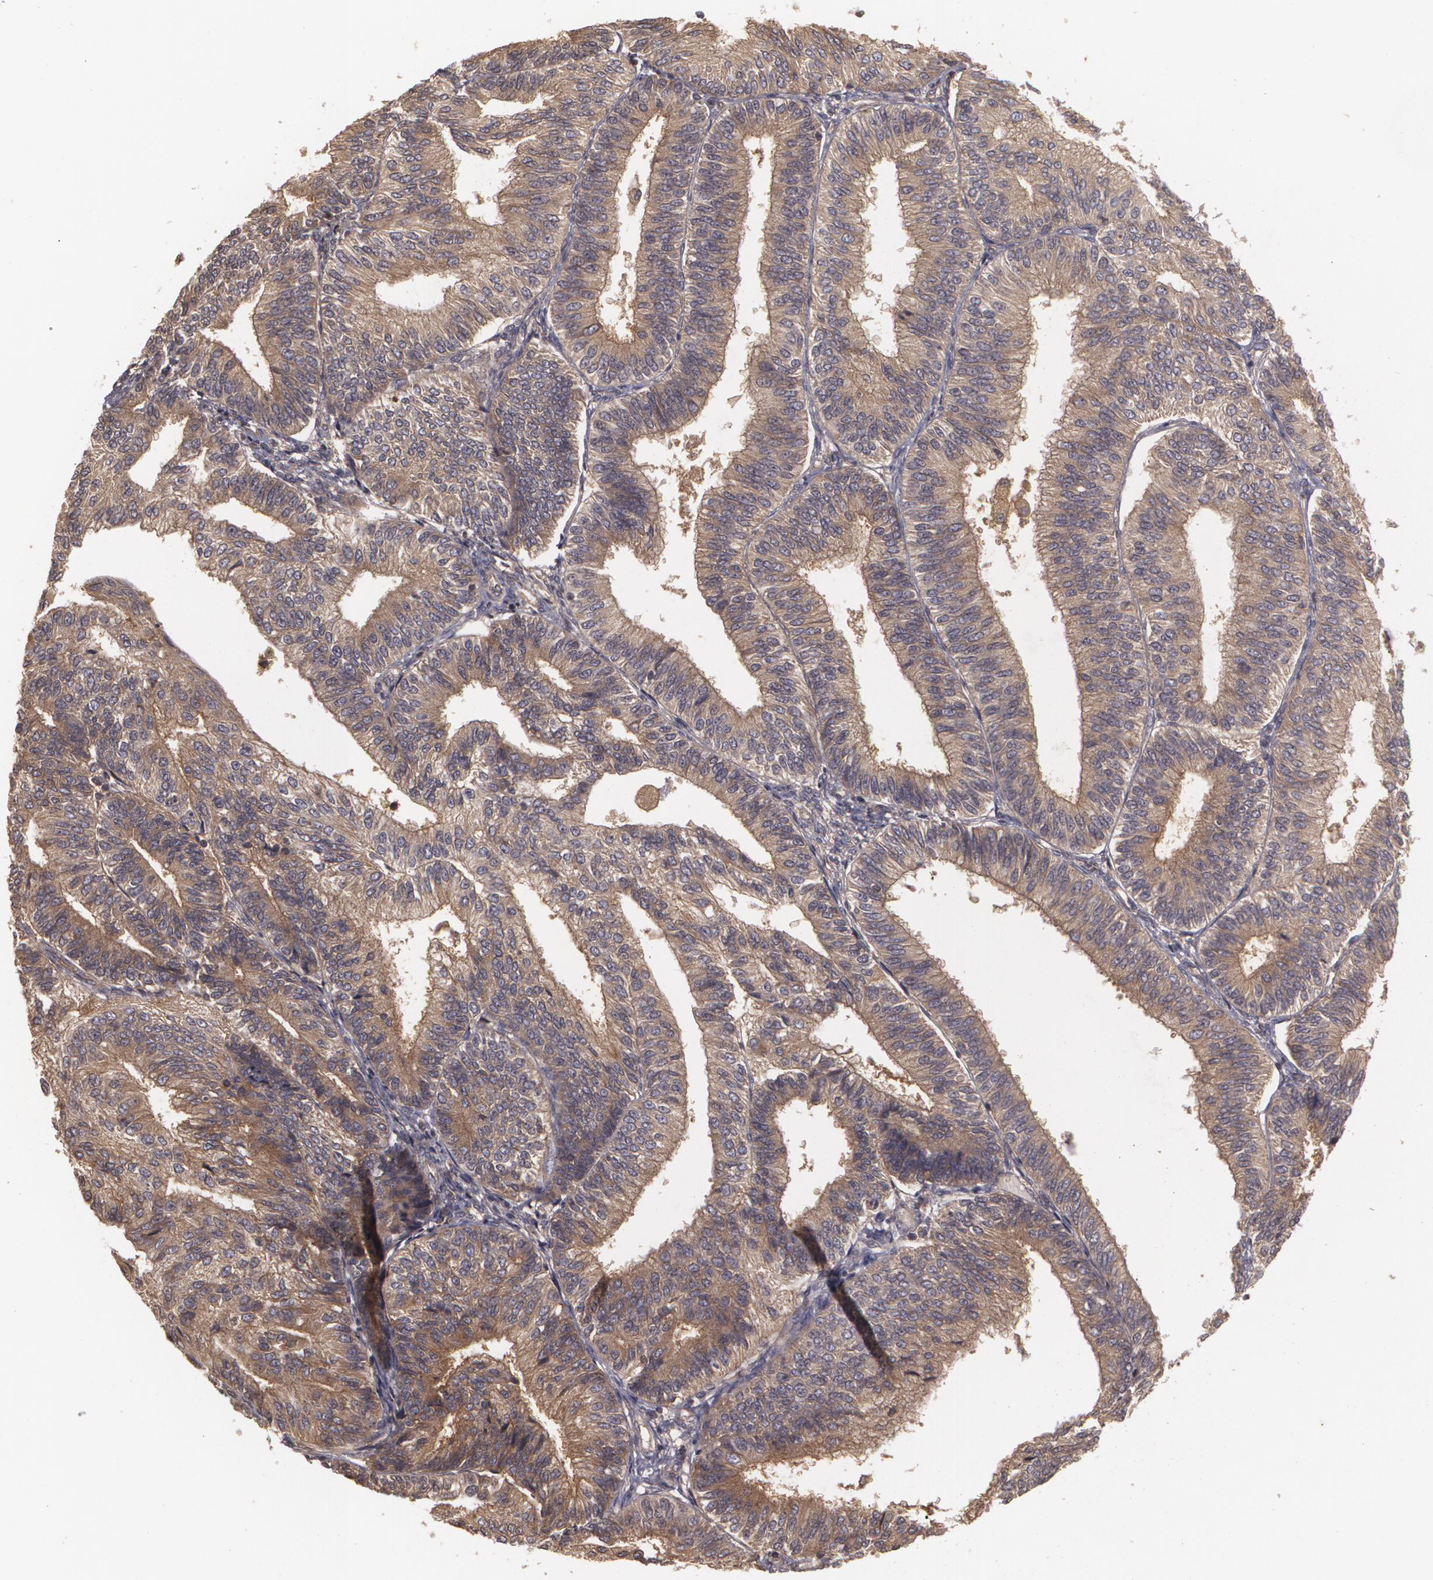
{"staining": {"intensity": "moderate", "quantity": ">75%", "location": "cytoplasmic/membranous"}, "tissue": "endometrial cancer", "cell_type": "Tumor cells", "image_type": "cancer", "snomed": [{"axis": "morphology", "description": "Adenocarcinoma, NOS"}, {"axis": "topography", "description": "Endometrium"}], "caption": "IHC (DAB) staining of human adenocarcinoma (endometrial) displays moderate cytoplasmic/membranous protein staining in approximately >75% of tumor cells.", "gene": "HRAS", "patient": {"sex": "female", "age": 55}}